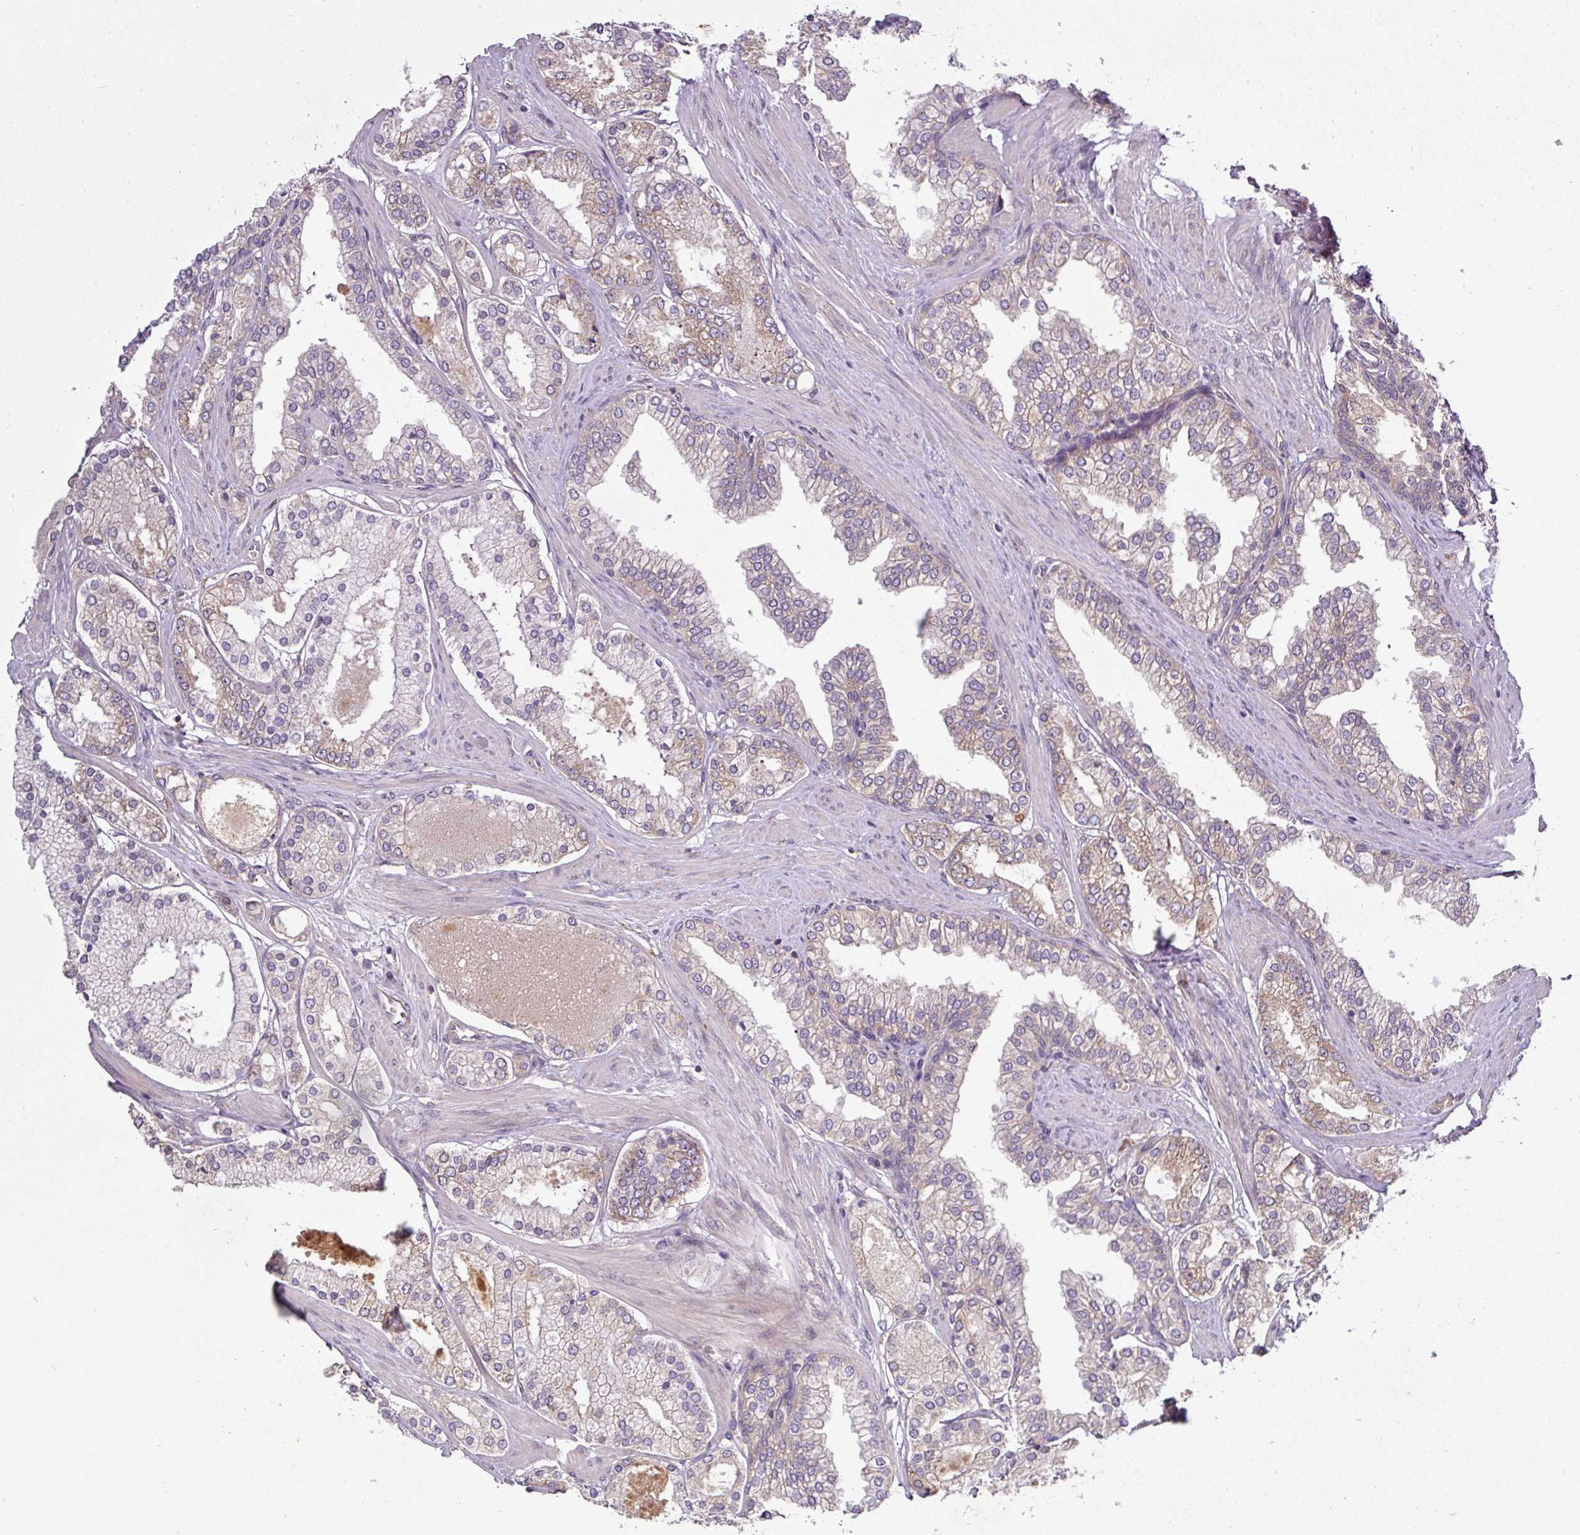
{"staining": {"intensity": "negative", "quantity": "none", "location": "none"}, "tissue": "prostate cancer", "cell_type": "Tumor cells", "image_type": "cancer", "snomed": [{"axis": "morphology", "description": "Adenocarcinoma, Low grade"}, {"axis": "topography", "description": "Prostate"}], "caption": "There is no significant expression in tumor cells of prostate cancer.", "gene": "GALP", "patient": {"sex": "male", "age": 42}}